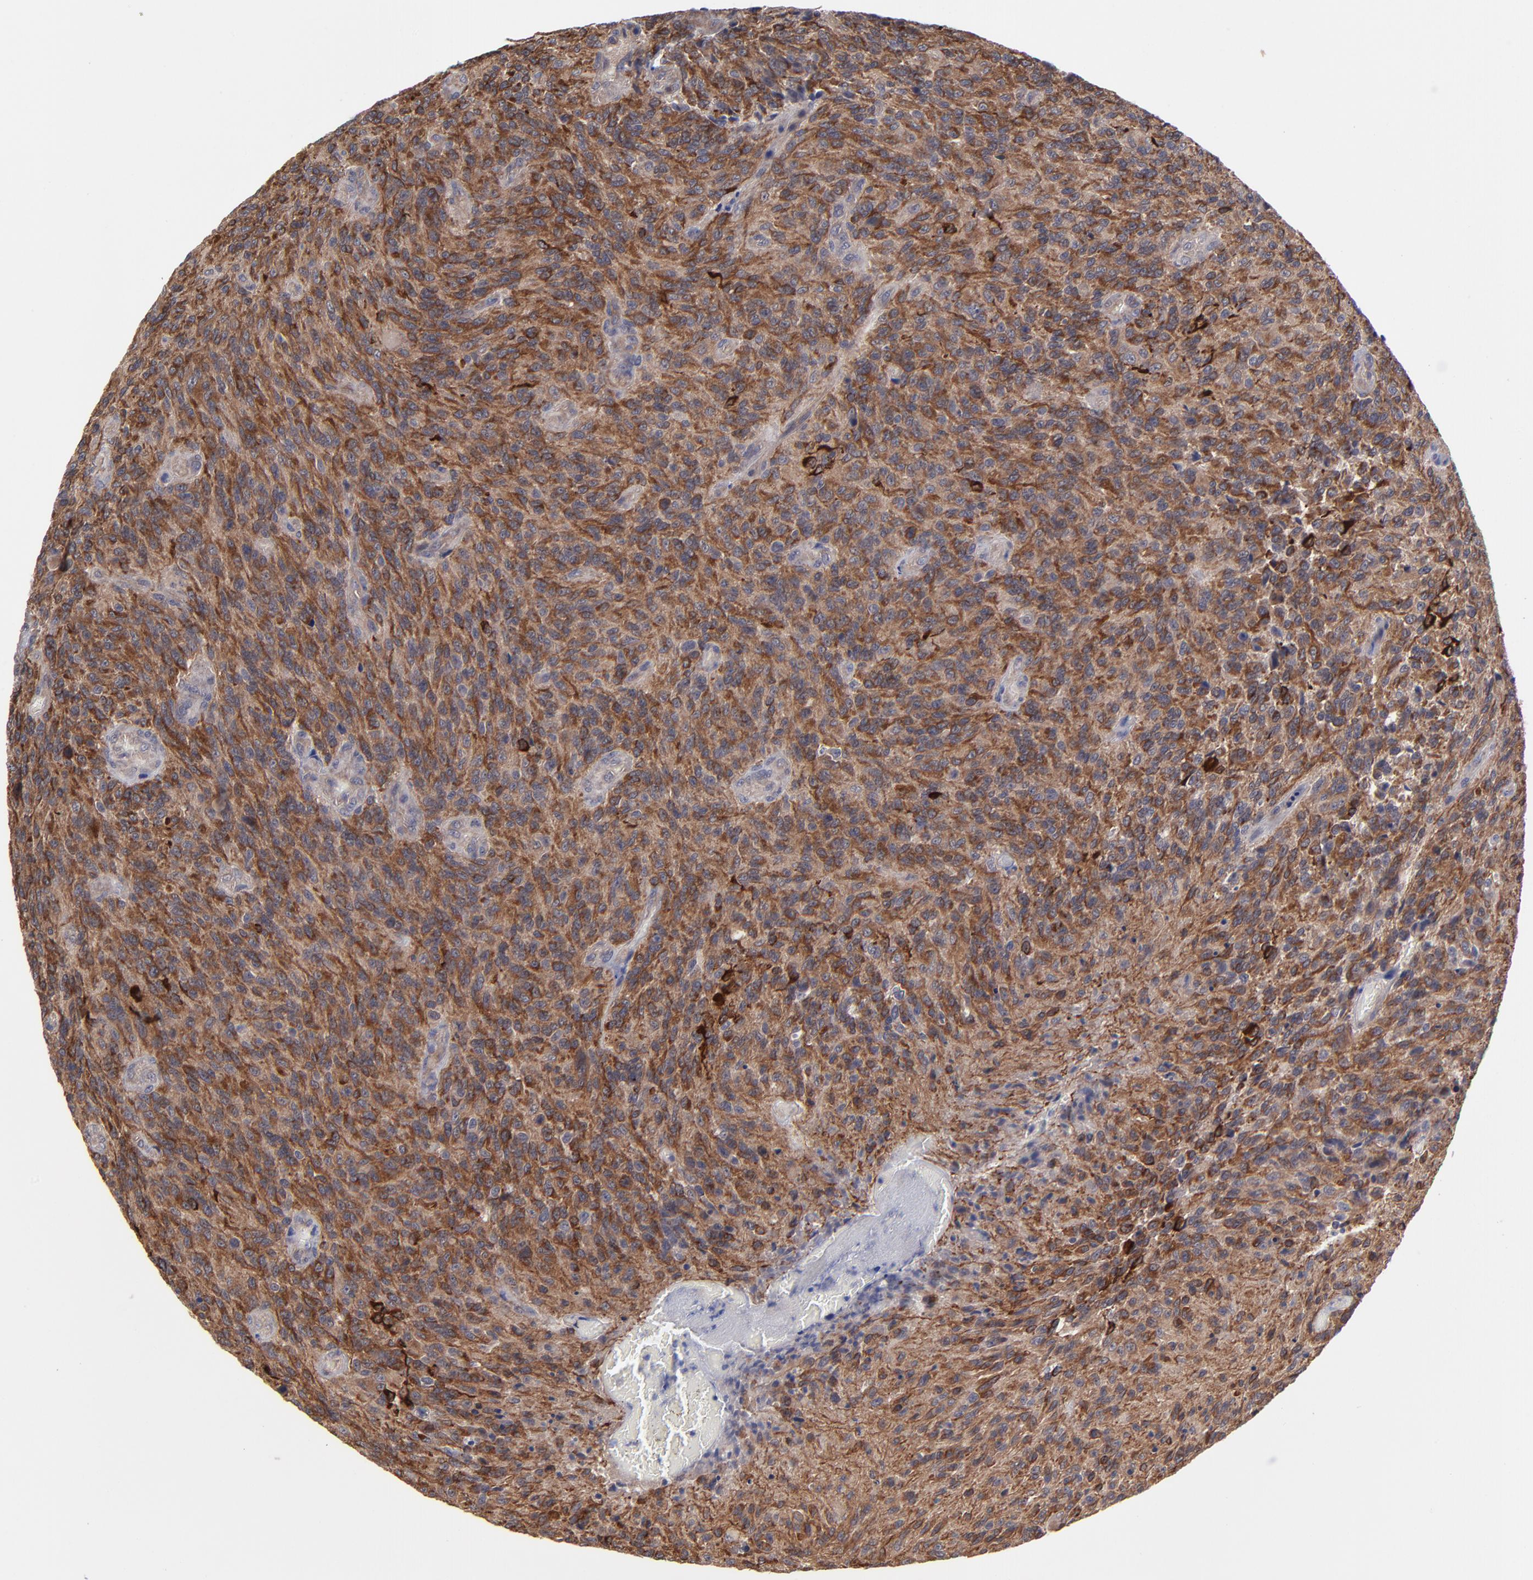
{"staining": {"intensity": "strong", "quantity": ">75%", "location": "cytoplasmic/membranous"}, "tissue": "glioma", "cell_type": "Tumor cells", "image_type": "cancer", "snomed": [{"axis": "morphology", "description": "Normal tissue, NOS"}, {"axis": "morphology", "description": "Glioma, malignant, High grade"}, {"axis": "topography", "description": "Cerebral cortex"}], "caption": "An image showing strong cytoplasmic/membranous staining in about >75% of tumor cells in malignant glioma (high-grade), as visualized by brown immunohistochemical staining.", "gene": "ZNF780B", "patient": {"sex": "male", "age": 56}}